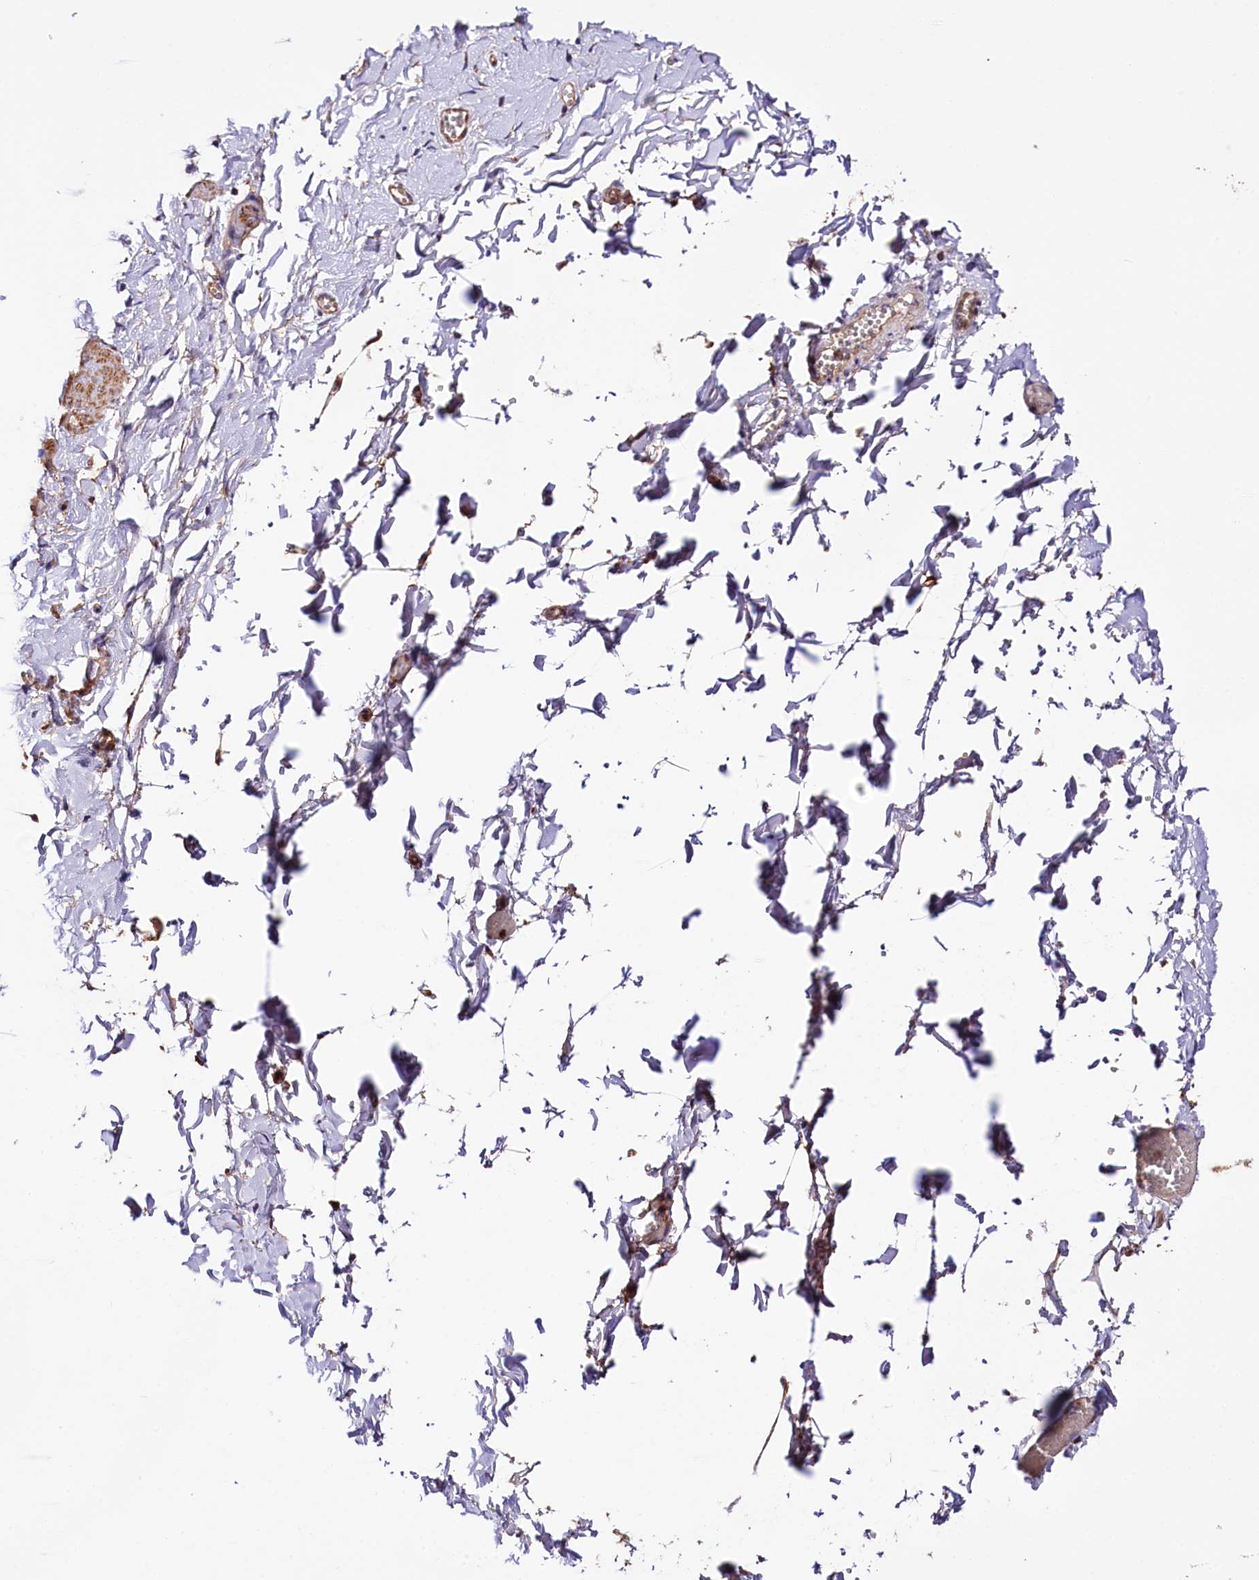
{"staining": {"intensity": "negative", "quantity": "none", "location": "none"}, "tissue": "adipose tissue", "cell_type": "Adipocytes", "image_type": "normal", "snomed": [{"axis": "morphology", "description": "Normal tissue, NOS"}, {"axis": "topography", "description": "Gallbladder"}, {"axis": "topography", "description": "Peripheral nerve tissue"}], "caption": "DAB immunohistochemical staining of normal human adipose tissue displays no significant staining in adipocytes. (IHC, brightfield microscopy, high magnification).", "gene": "CEP295", "patient": {"sex": "male", "age": 38}}